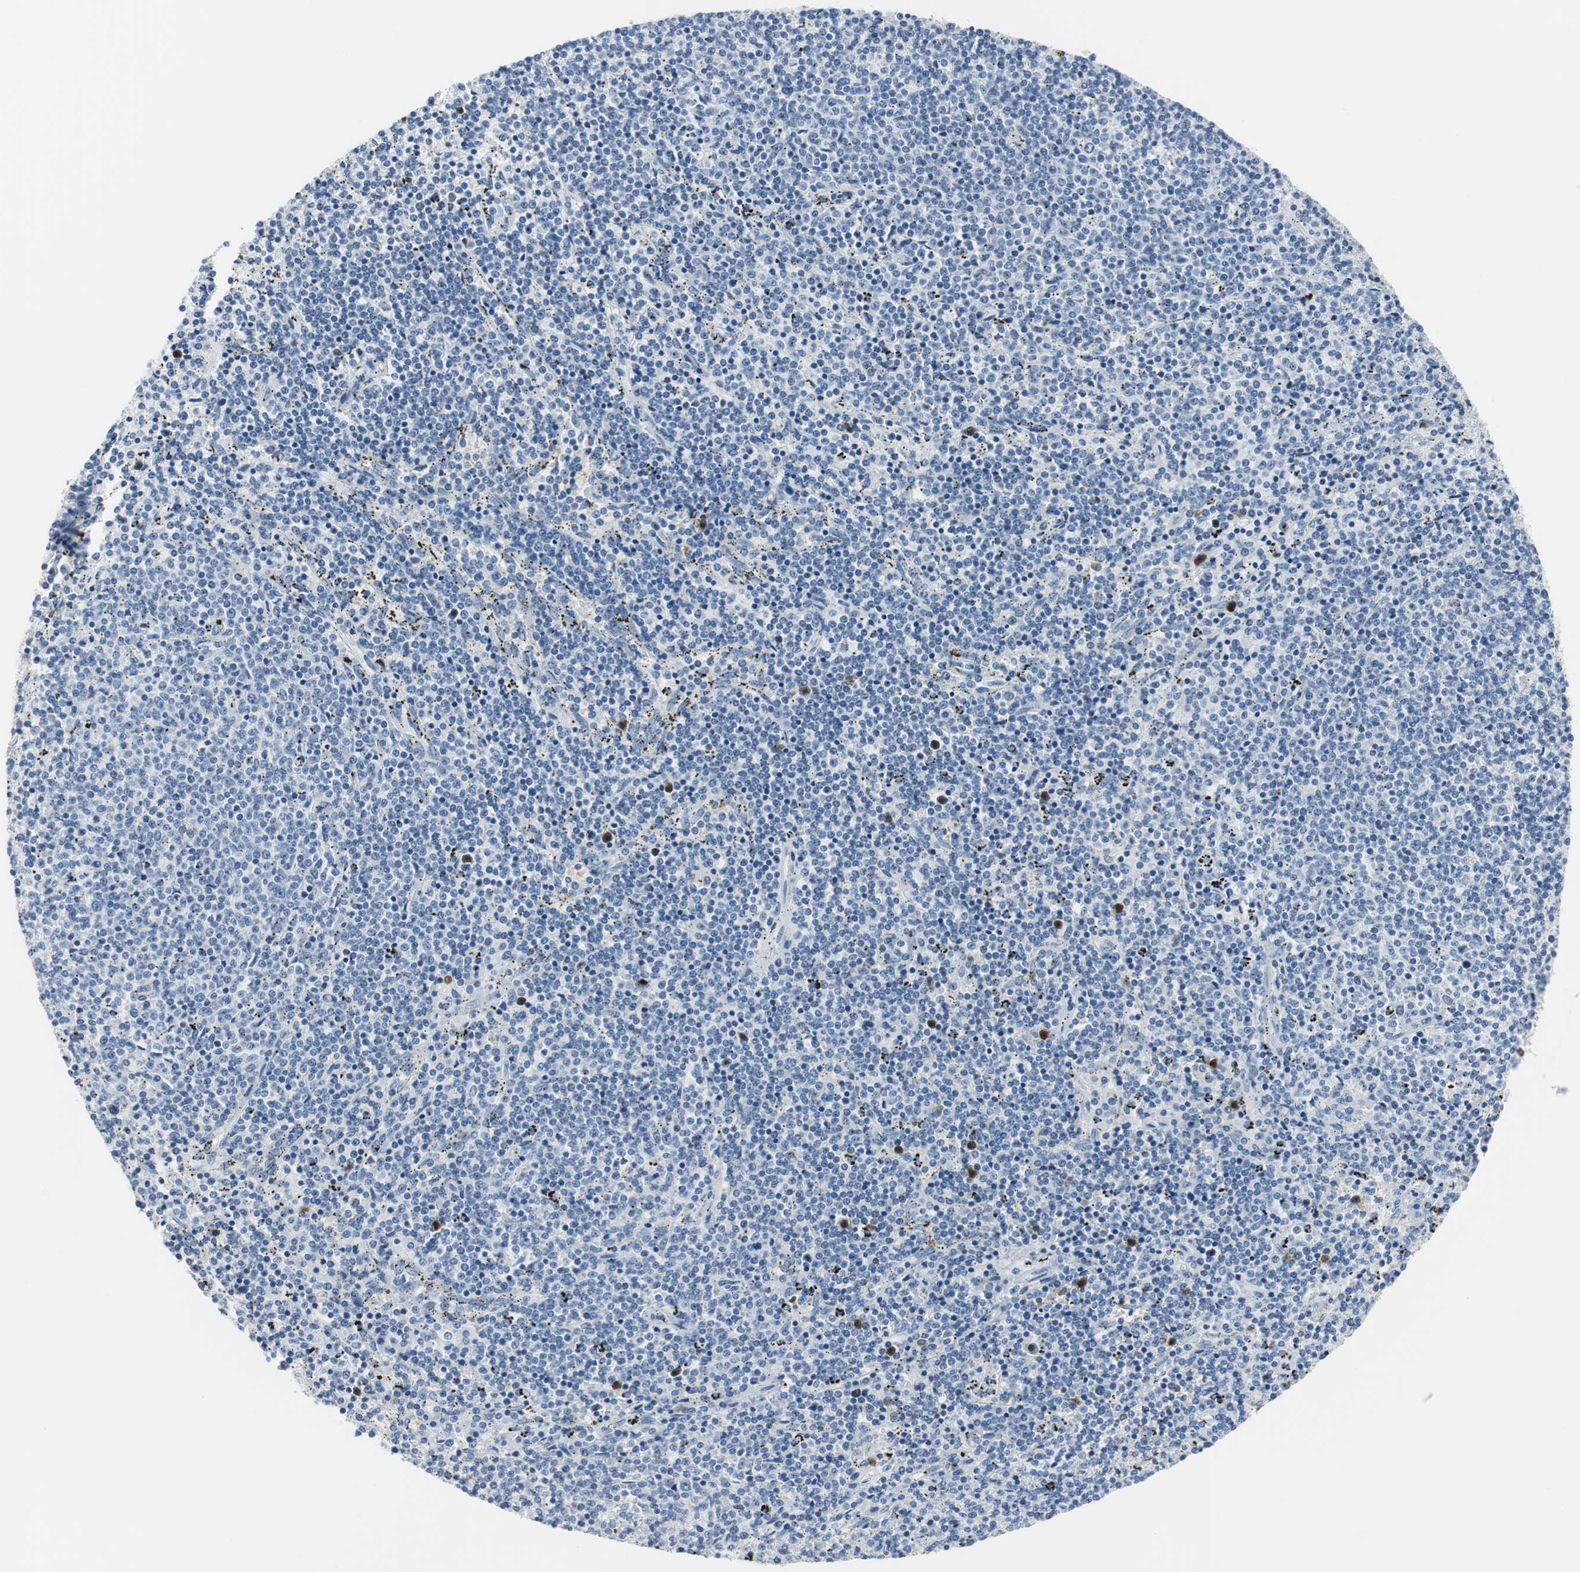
{"staining": {"intensity": "negative", "quantity": "none", "location": "none"}, "tissue": "lymphoma", "cell_type": "Tumor cells", "image_type": "cancer", "snomed": [{"axis": "morphology", "description": "Malignant lymphoma, non-Hodgkin's type, Low grade"}, {"axis": "topography", "description": "Spleen"}], "caption": "This is a photomicrograph of immunohistochemistry staining of low-grade malignant lymphoma, non-Hodgkin's type, which shows no positivity in tumor cells.", "gene": "FBP1", "patient": {"sex": "female", "age": 50}}